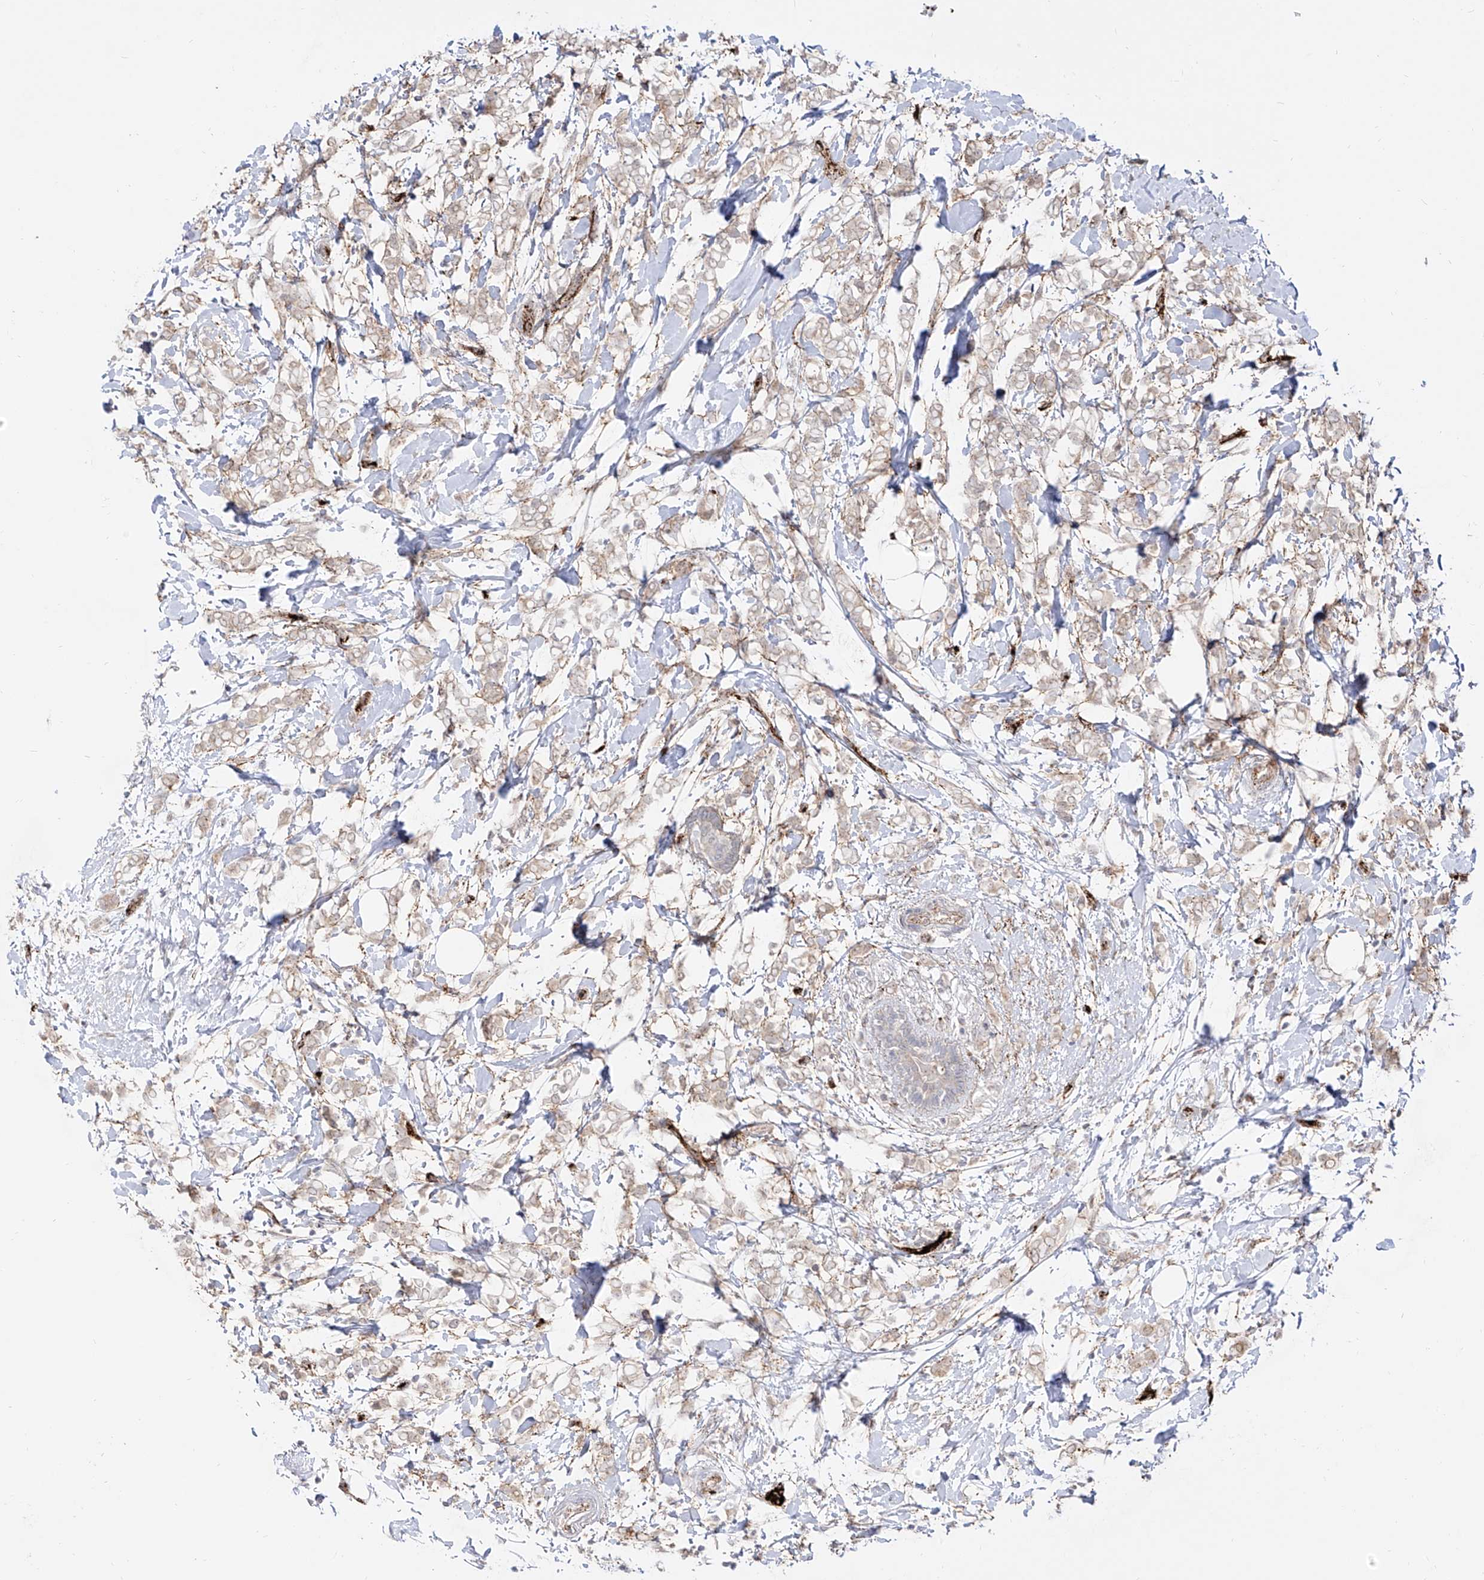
{"staining": {"intensity": "negative", "quantity": "none", "location": "none"}, "tissue": "breast cancer", "cell_type": "Tumor cells", "image_type": "cancer", "snomed": [{"axis": "morphology", "description": "Normal tissue, NOS"}, {"axis": "morphology", "description": "Lobular carcinoma"}, {"axis": "topography", "description": "Breast"}], "caption": "An immunohistochemistry (IHC) histopathology image of breast lobular carcinoma is shown. There is no staining in tumor cells of breast lobular carcinoma.", "gene": "ZGRF1", "patient": {"sex": "female", "age": 47}}